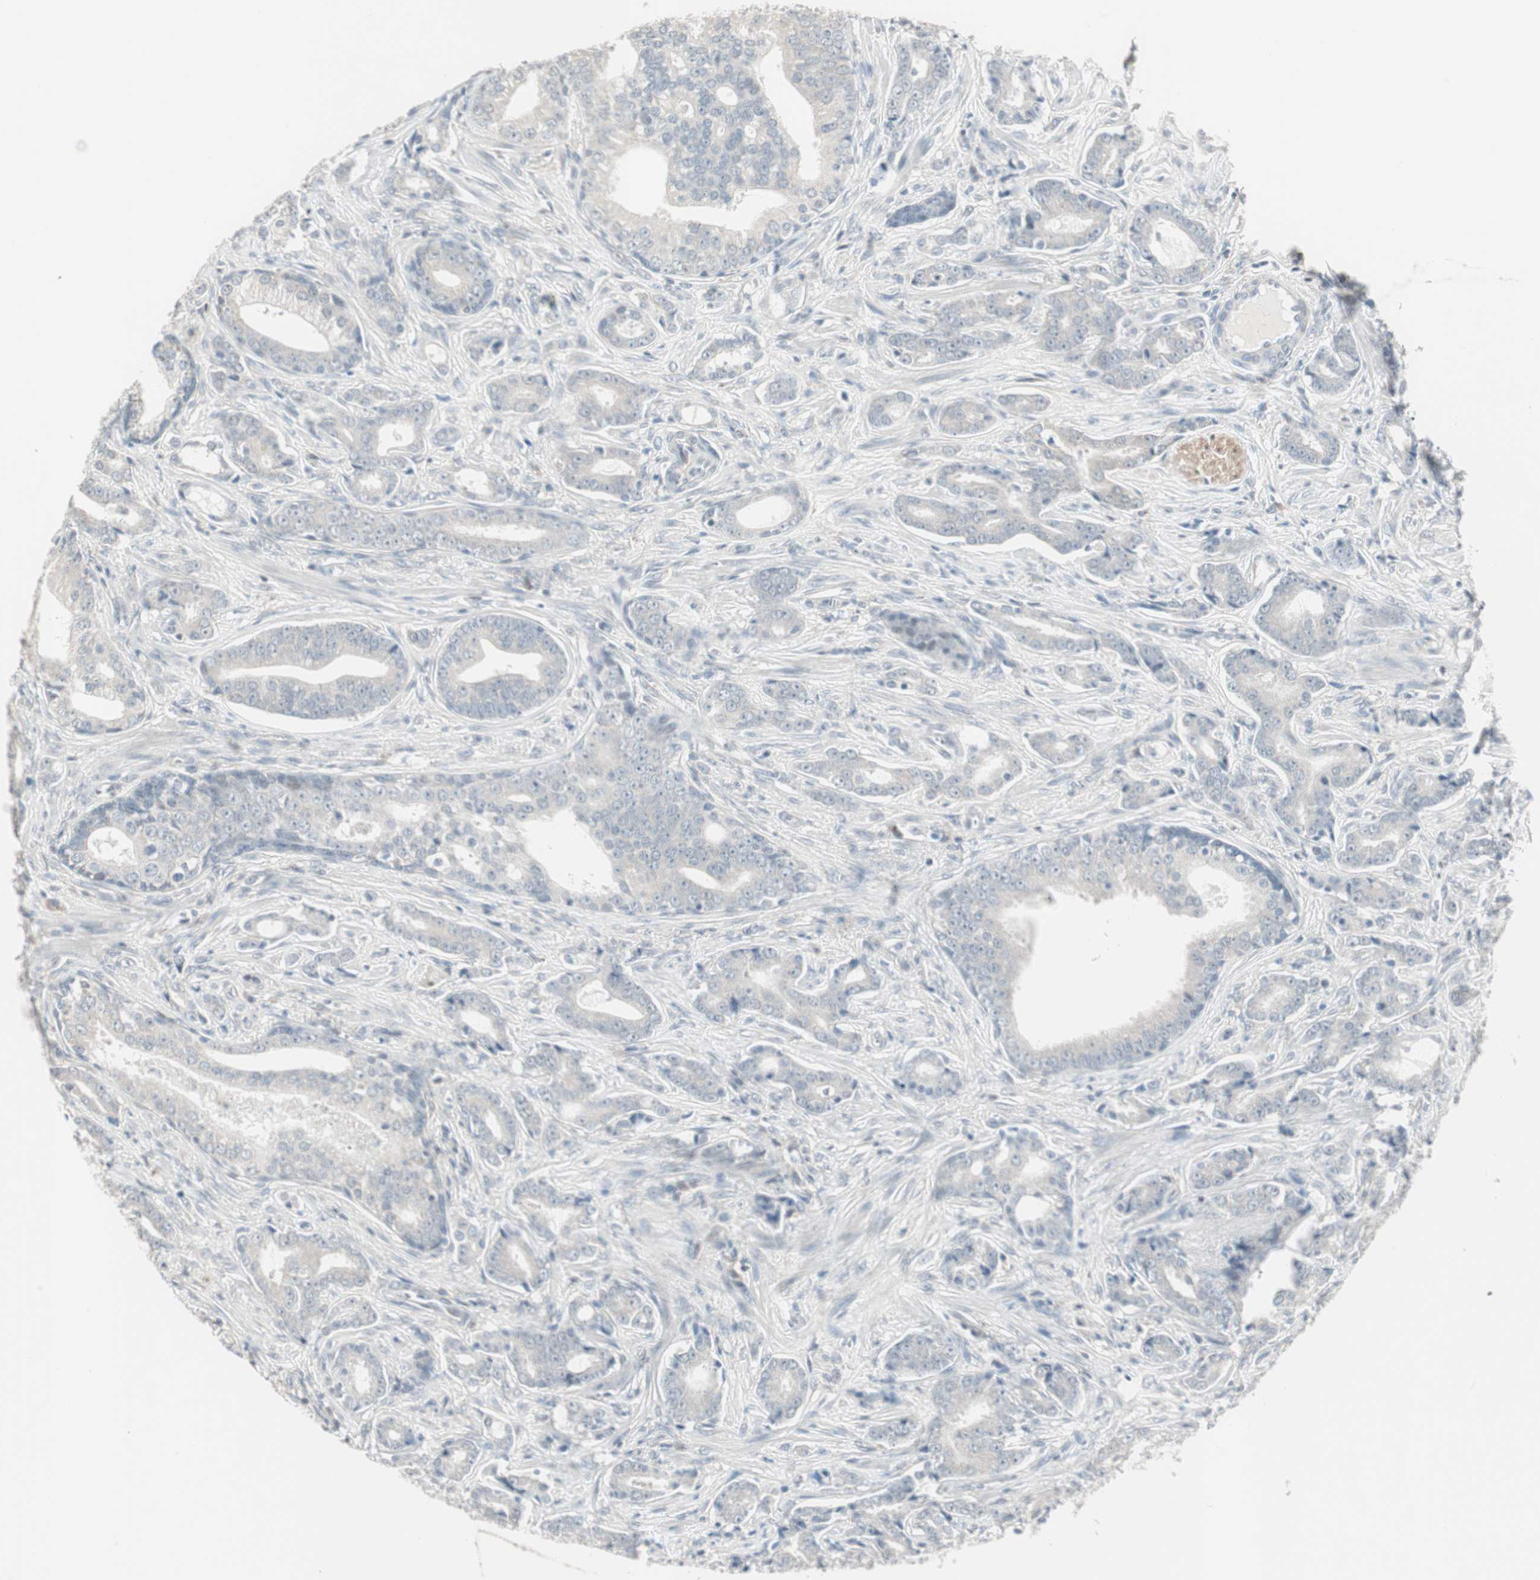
{"staining": {"intensity": "negative", "quantity": "none", "location": "none"}, "tissue": "prostate cancer", "cell_type": "Tumor cells", "image_type": "cancer", "snomed": [{"axis": "morphology", "description": "Adenocarcinoma, Low grade"}, {"axis": "topography", "description": "Prostate"}], "caption": "Prostate cancer (low-grade adenocarcinoma) stained for a protein using immunohistochemistry (IHC) exhibits no expression tumor cells.", "gene": "PDZK1", "patient": {"sex": "male", "age": 58}}